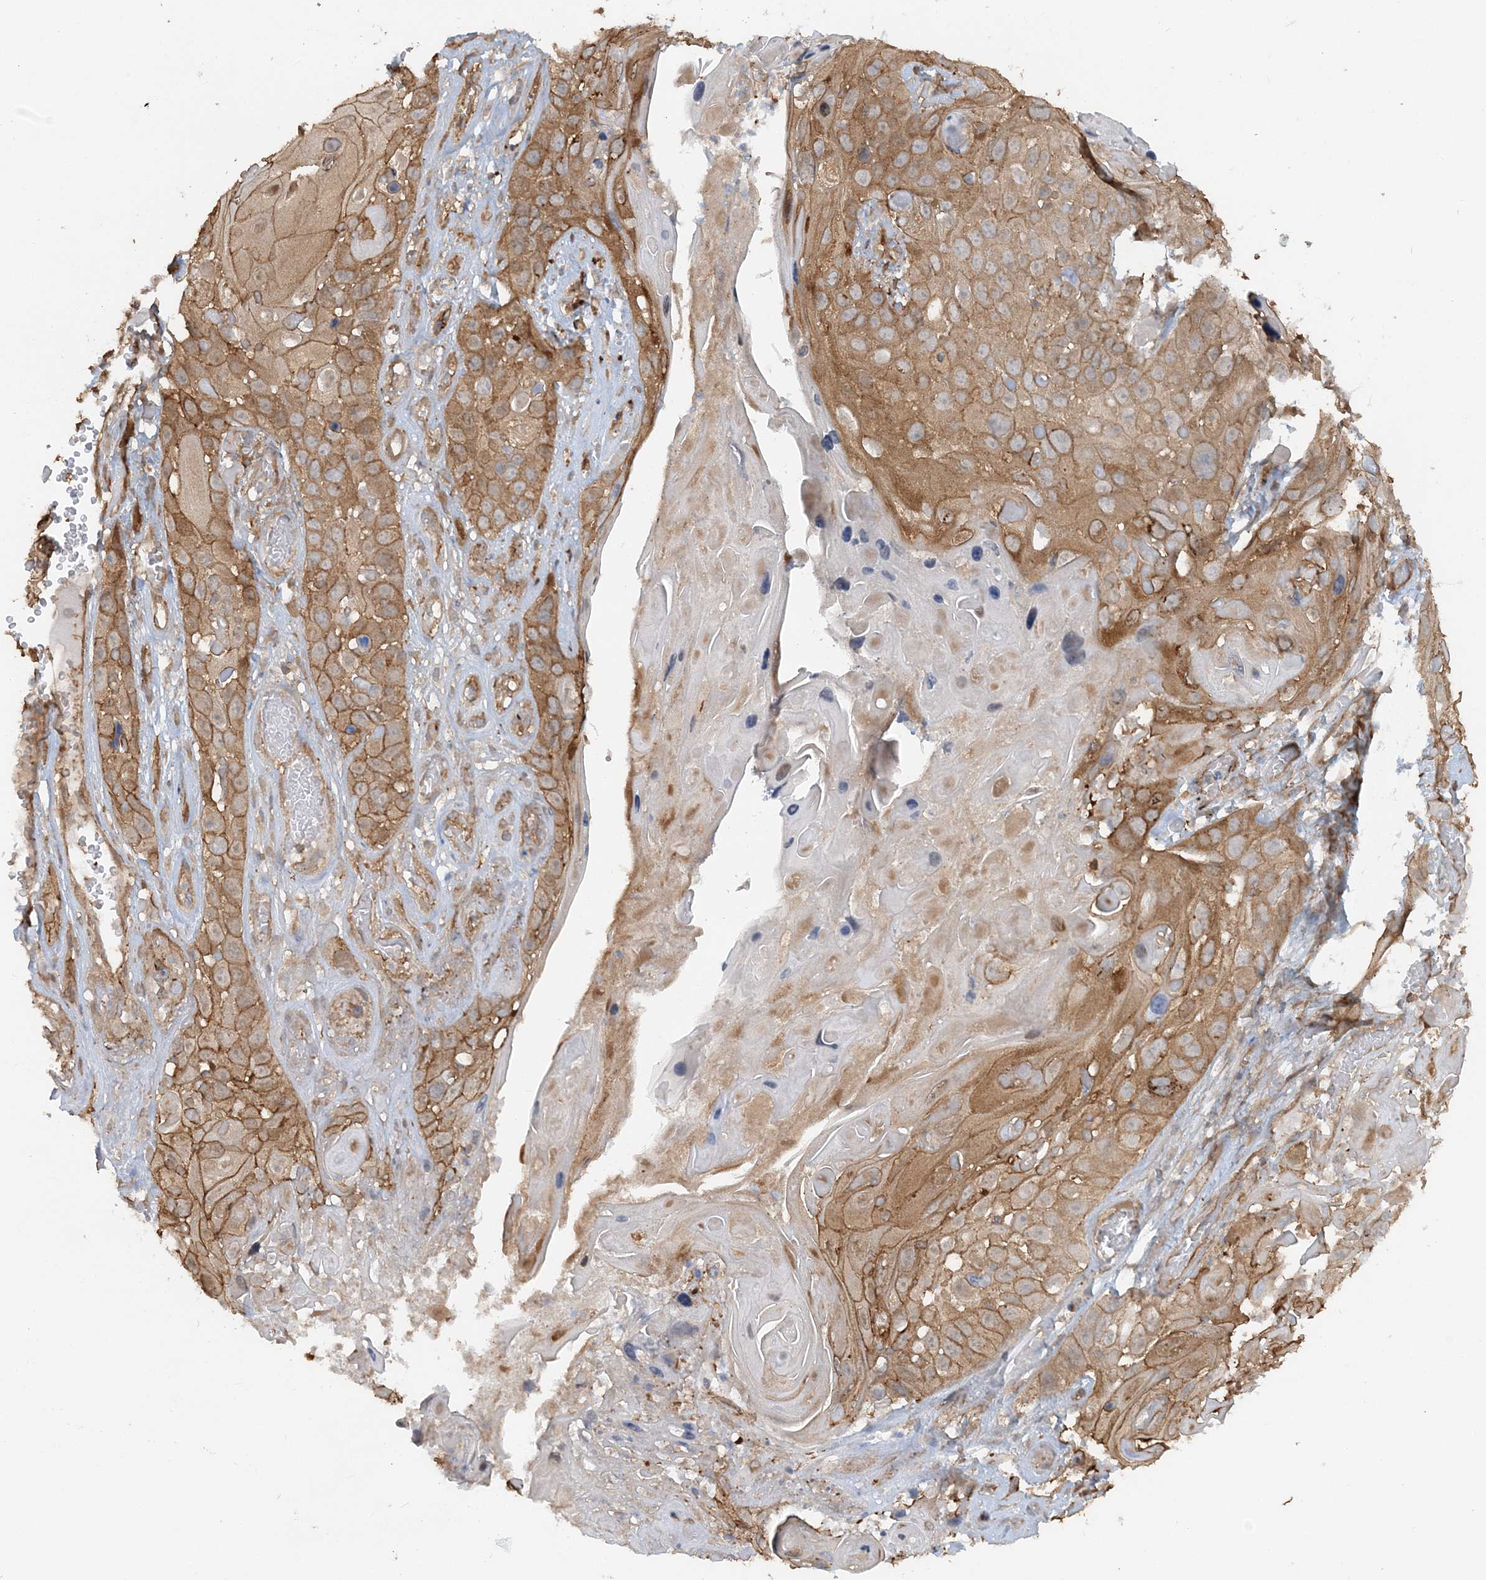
{"staining": {"intensity": "moderate", "quantity": ">75%", "location": "cytoplasmic/membranous"}, "tissue": "skin cancer", "cell_type": "Tumor cells", "image_type": "cancer", "snomed": [{"axis": "morphology", "description": "Squamous cell carcinoma, NOS"}, {"axis": "topography", "description": "Skin"}], "caption": "This histopathology image exhibits immunohistochemistry staining of skin cancer, with medium moderate cytoplasmic/membranous positivity in about >75% of tumor cells.", "gene": "DSTN", "patient": {"sex": "male", "age": 55}}